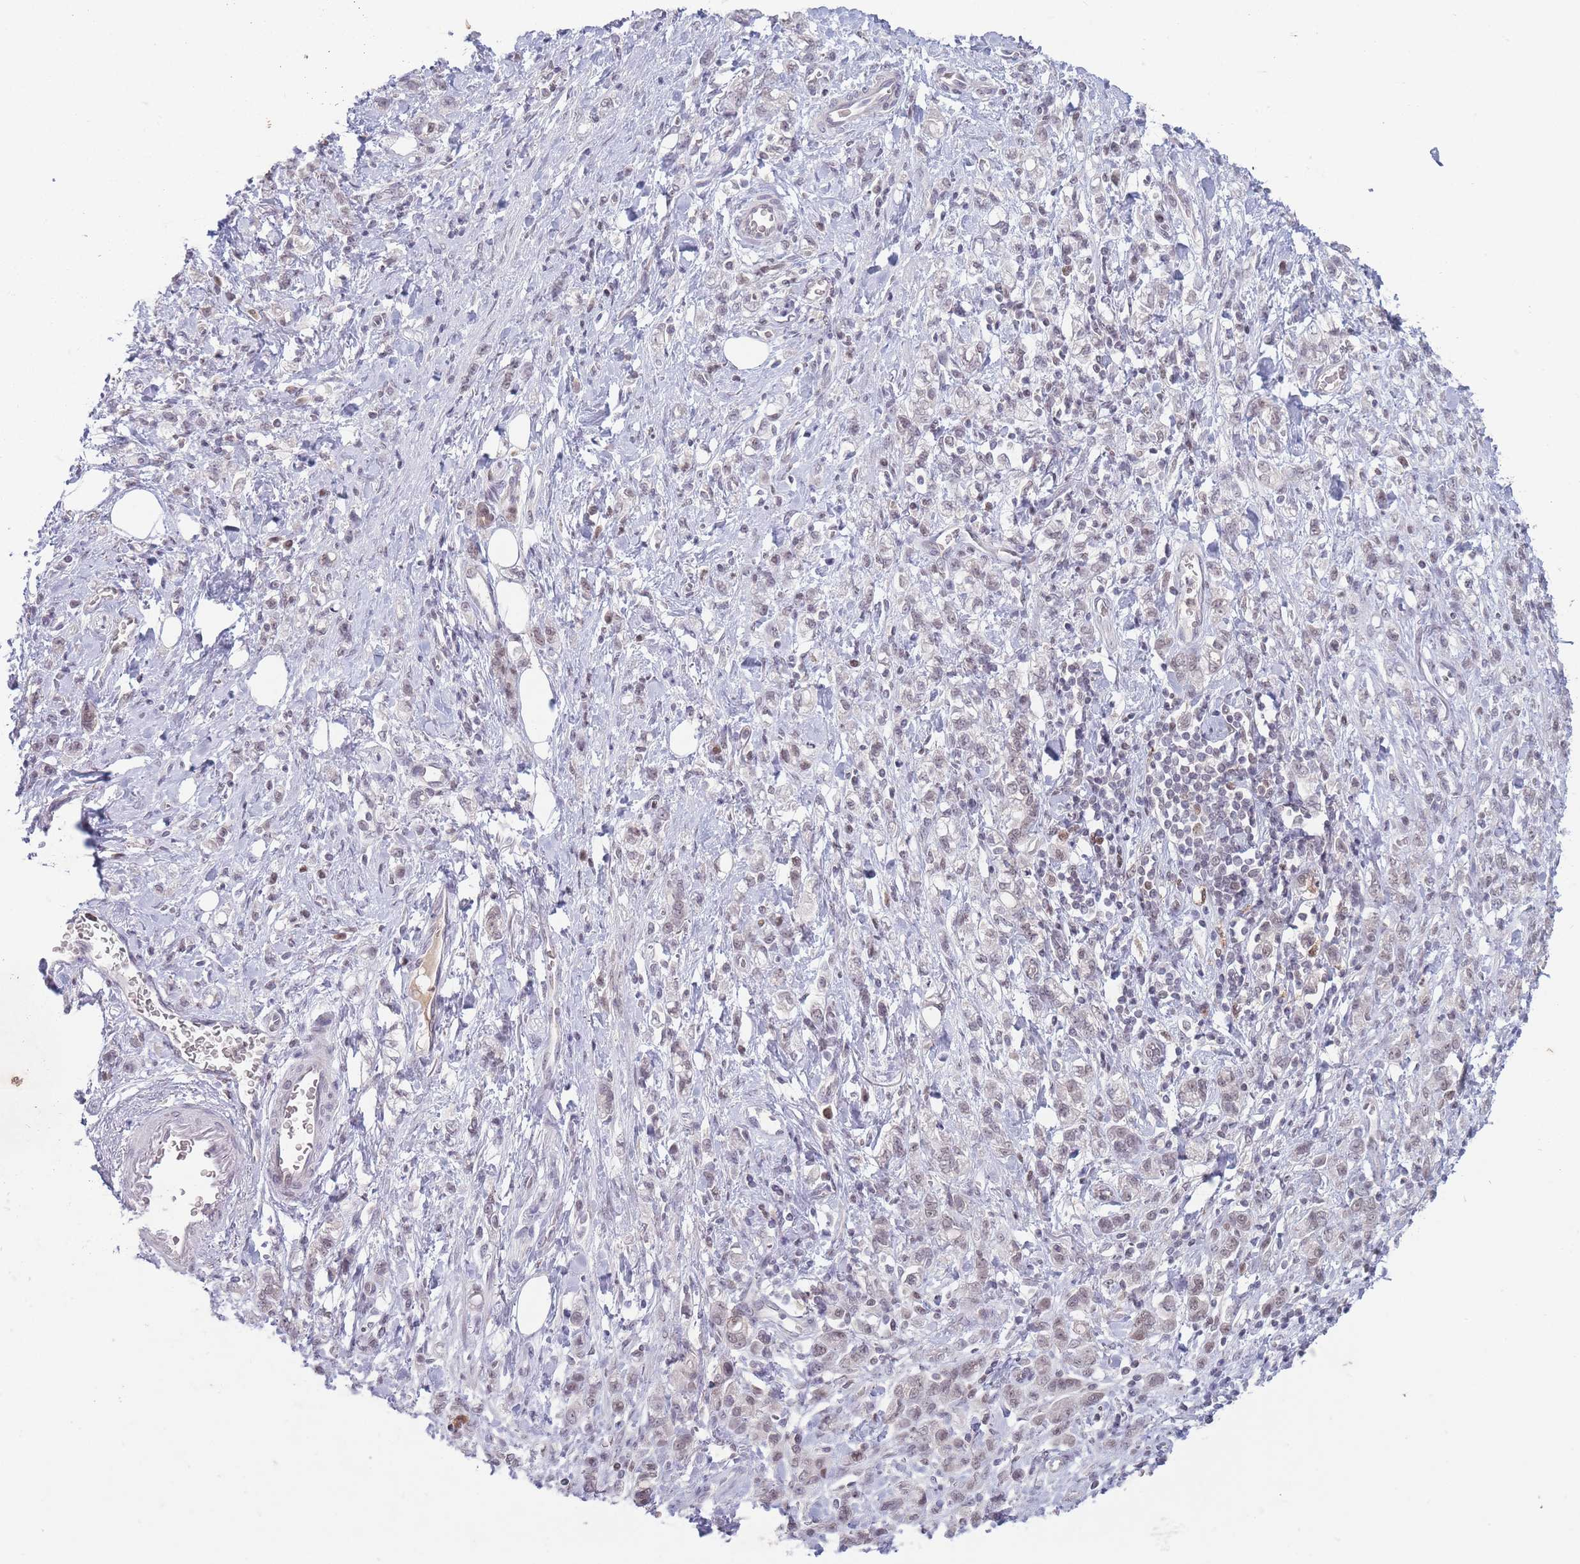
{"staining": {"intensity": "weak", "quantity": "25%-75%", "location": "nuclear"}, "tissue": "stomach cancer", "cell_type": "Tumor cells", "image_type": "cancer", "snomed": [{"axis": "morphology", "description": "Adenocarcinoma, NOS"}, {"axis": "topography", "description": "Stomach"}], "caption": "Immunohistochemistry image of neoplastic tissue: human stomach adenocarcinoma stained using IHC demonstrates low levels of weak protein expression localized specifically in the nuclear of tumor cells, appearing as a nuclear brown color.", "gene": "ARID3B", "patient": {"sex": "male", "age": 77}}